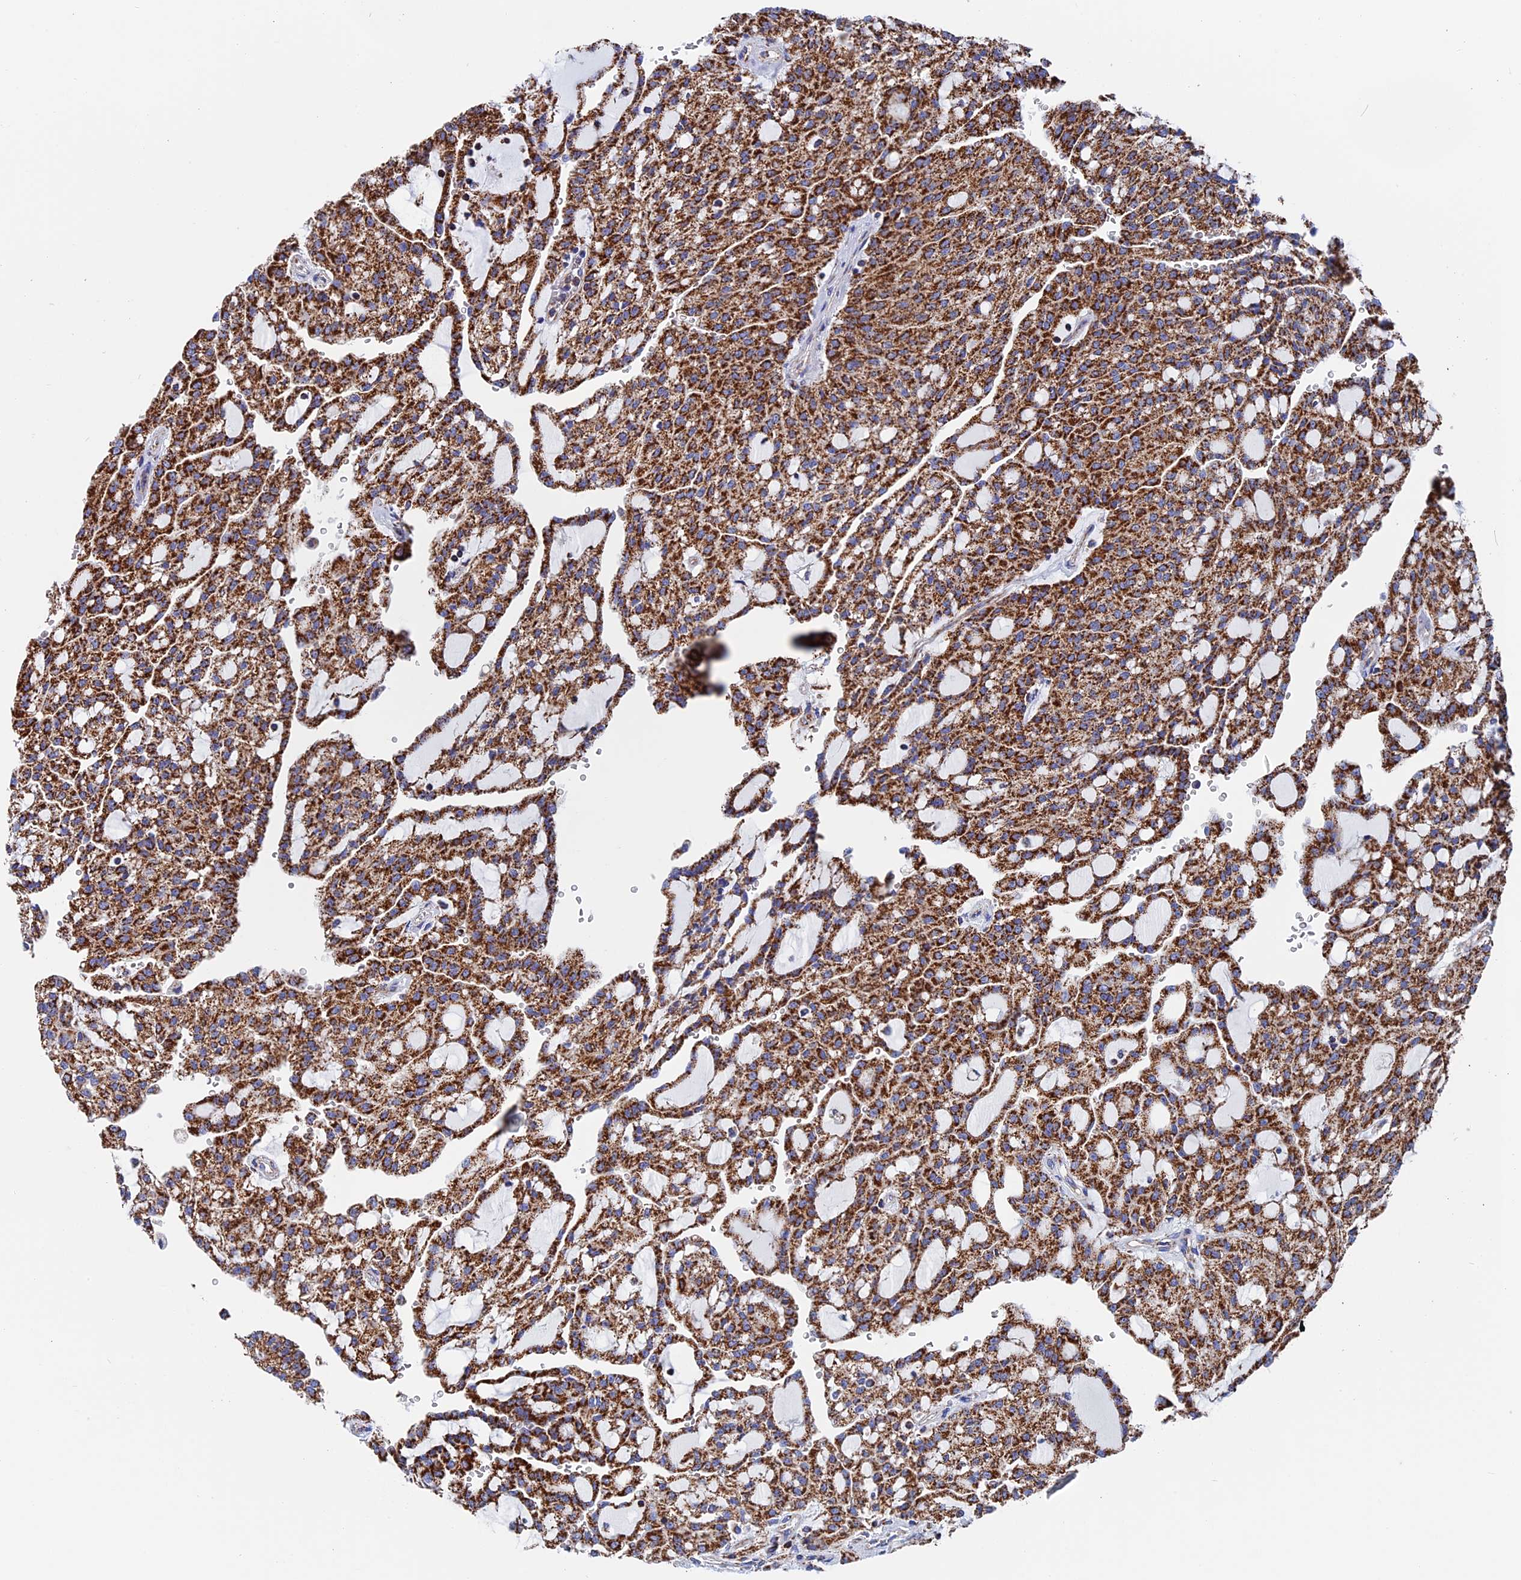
{"staining": {"intensity": "strong", "quantity": ">75%", "location": "cytoplasmic/membranous"}, "tissue": "renal cancer", "cell_type": "Tumor cells", "image_type": "cancer", "snomed": [{"axis": "morphology", "description": "Adenocarcinoma, NOS"}, {"axis": "topography", "description": "Kidney"}], "caption": "DAB (3,3'-diaminobenzidine) immunohistochemical staining of human renal cancer exhibits strong cytoplasmic/membranous protein positivity in about >75% of tumor cells. (DAB (3,3'-diaminobenzidine) IHC with brightfield microscopy, high magnification).", "gene": "WDR83", "patient": {"sex": "male", "age": 63}}